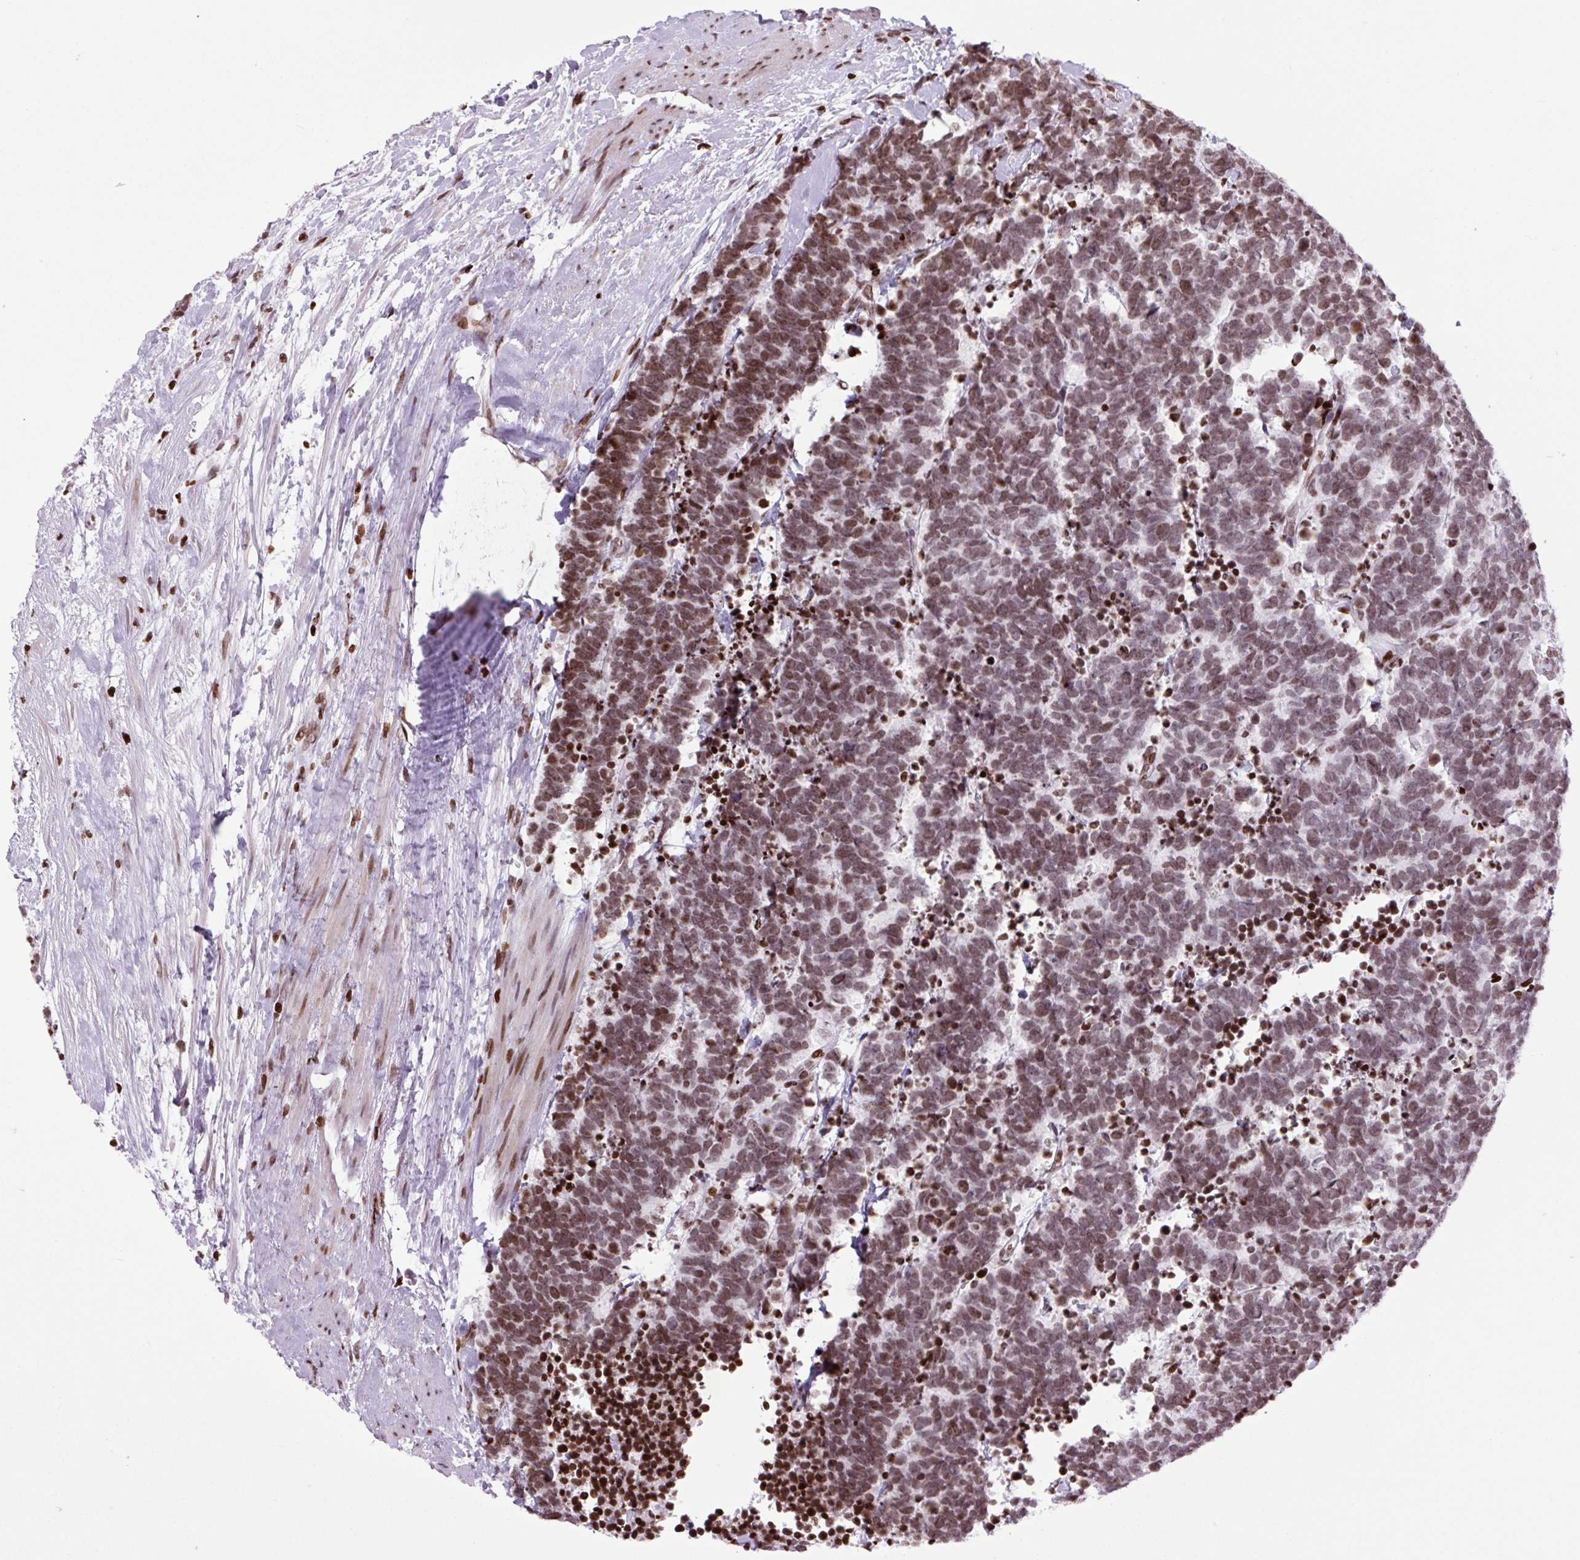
{"staining": {"intensity": "moderate", "quantity": ">75%", "location": "nuclear"}, "tissue": "carcinoid", "cell_type": "Tumor cells", "image_type": "cancer", "snomed": [{"axis": "morphology", "description": "Carcinoma, NOS"}, {"axis": "morphology", "description": "Carcinoid, malignant, NOS"}, {"axis": "topography", "description": "Prostate"}], "caption": "Carcinoid stained for a protein exhibits moderate nuclear positivity in tumor cells.", "gene": "H1-3", "patient": {"sex": "male", "age": 57}}